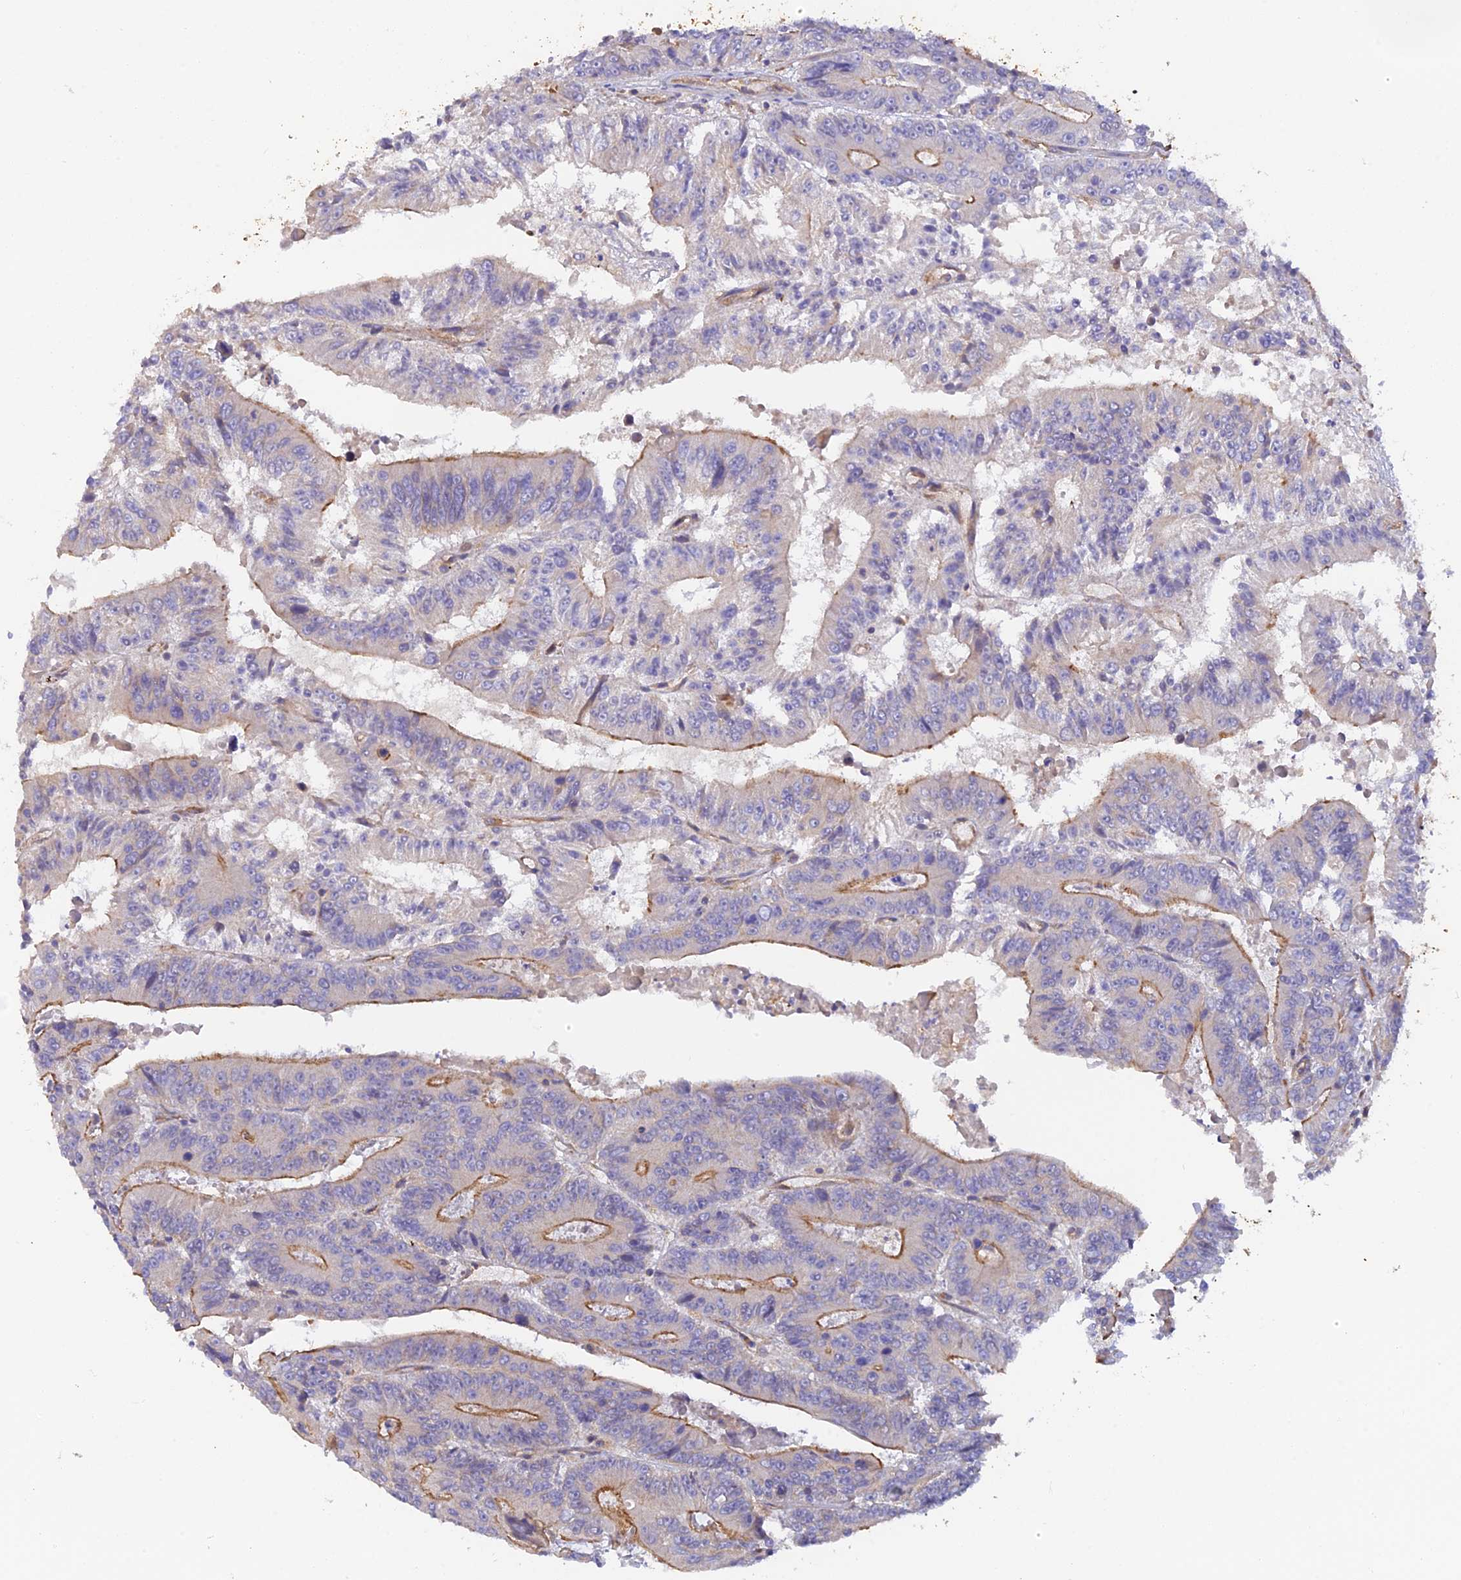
{"staining": {"intensity": "moderate", "quantity": "25%-75%", "location": "cytoplasmic/membranous"}, "tissue": "colorectal cancer", "cell_type": "Tumor cells", "image_type": "cancer", "snomed": [{"axis": "morphology", "description": "Adenocarcinoma, NOS"}, {"axis": "topography", "description": "Colon"}], "caption": "Protein expression analysis of colorectal adenocarcinoma shows moderate cytoplasmic/membranous positivity in about 25%-75% of tumor cells.", "gene": "MYO9A", "patient": {"sex": "male", "age": 83}}